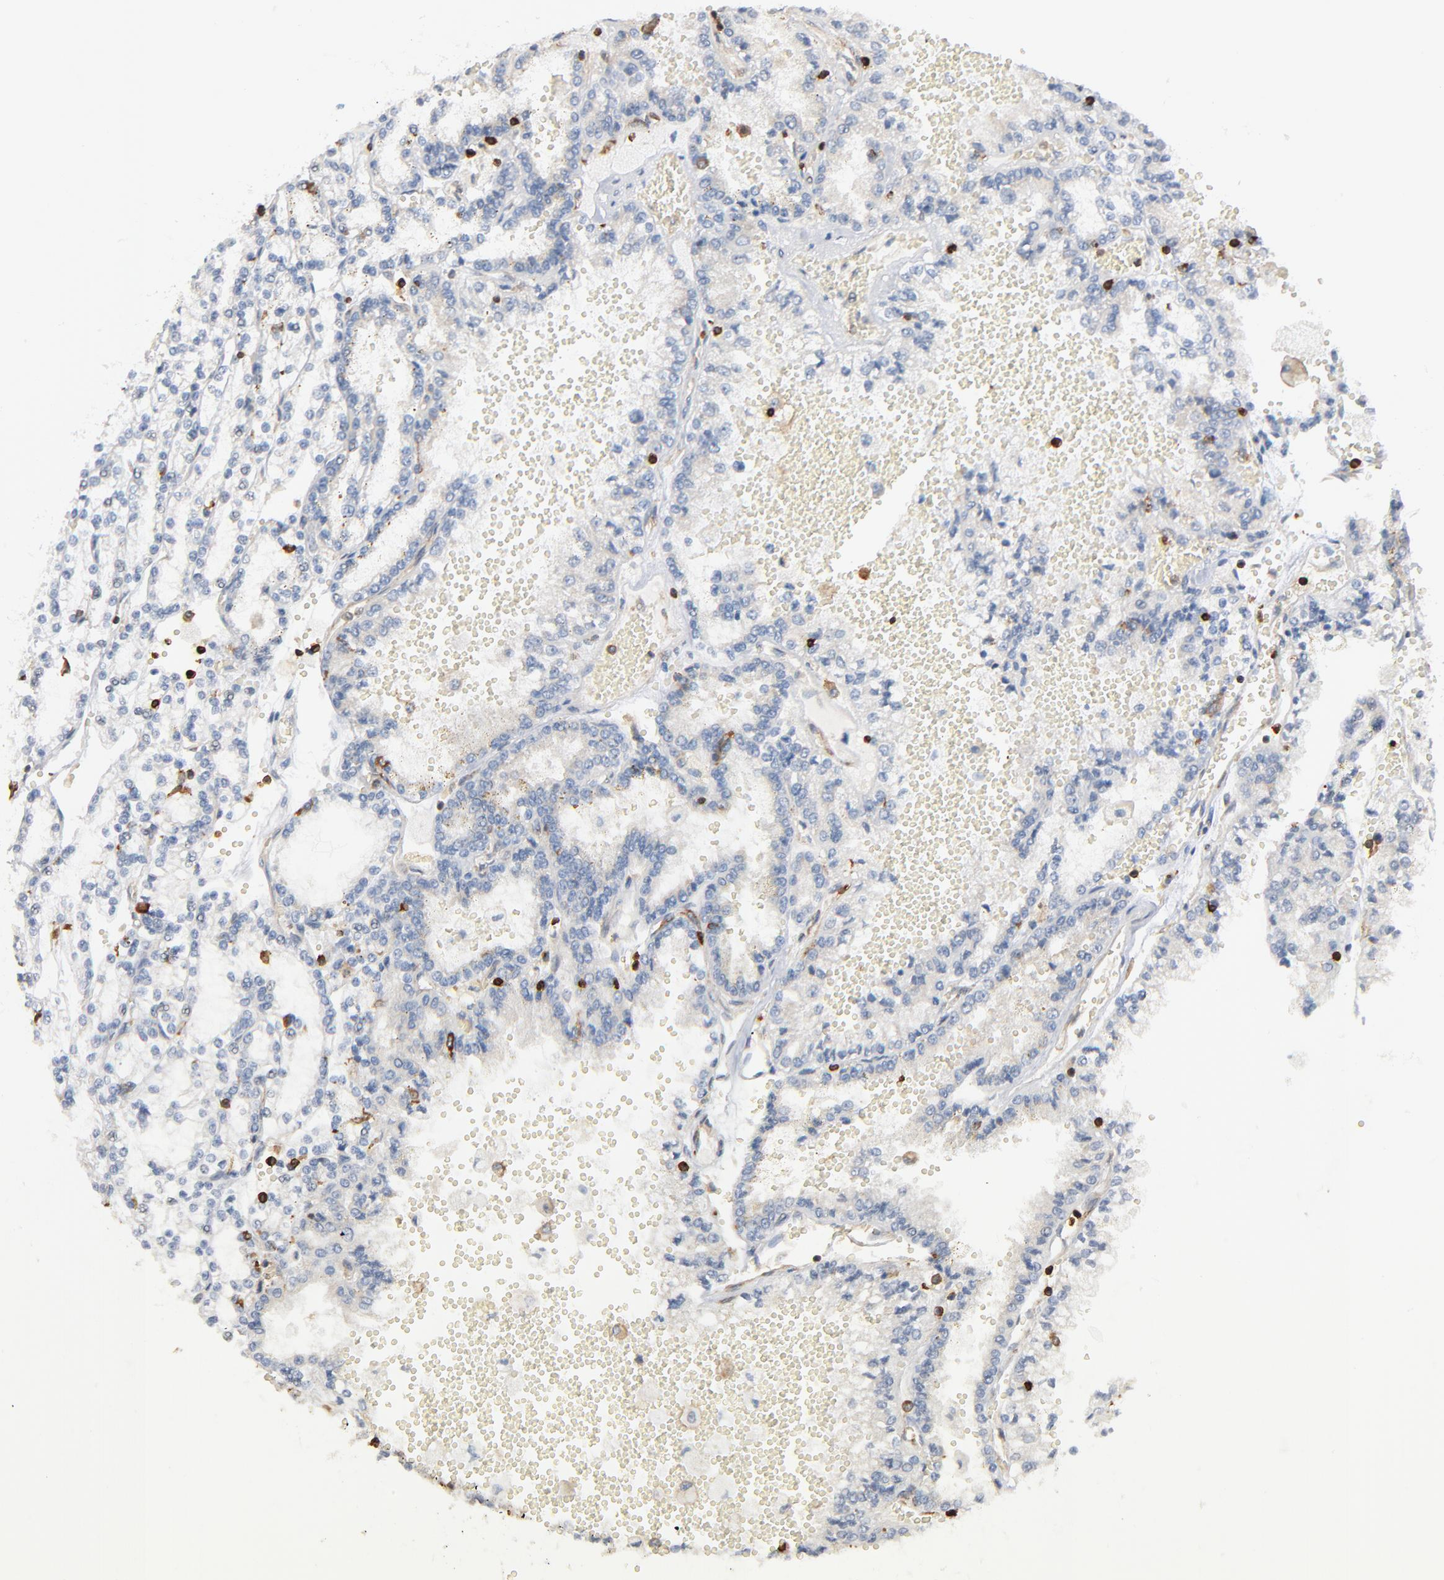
{"staining": {"intensity": "negative", "quantity": "none", "location": "none"}, "tissue": "renal cancer", "cell_type": "Tumor cells", "image_type": "cancer", "snomed": [{"axis": "morphology", "description": "Adenocarcinoma, NOS"}, {"axis": "topography", "description": "Kidney"}], "caption": "Tumor cells show no significant expression in renal cancer (adenocarcinoma).", "gene": "SH3KBP1", "patient": {"sex": "female", "age": 56}}